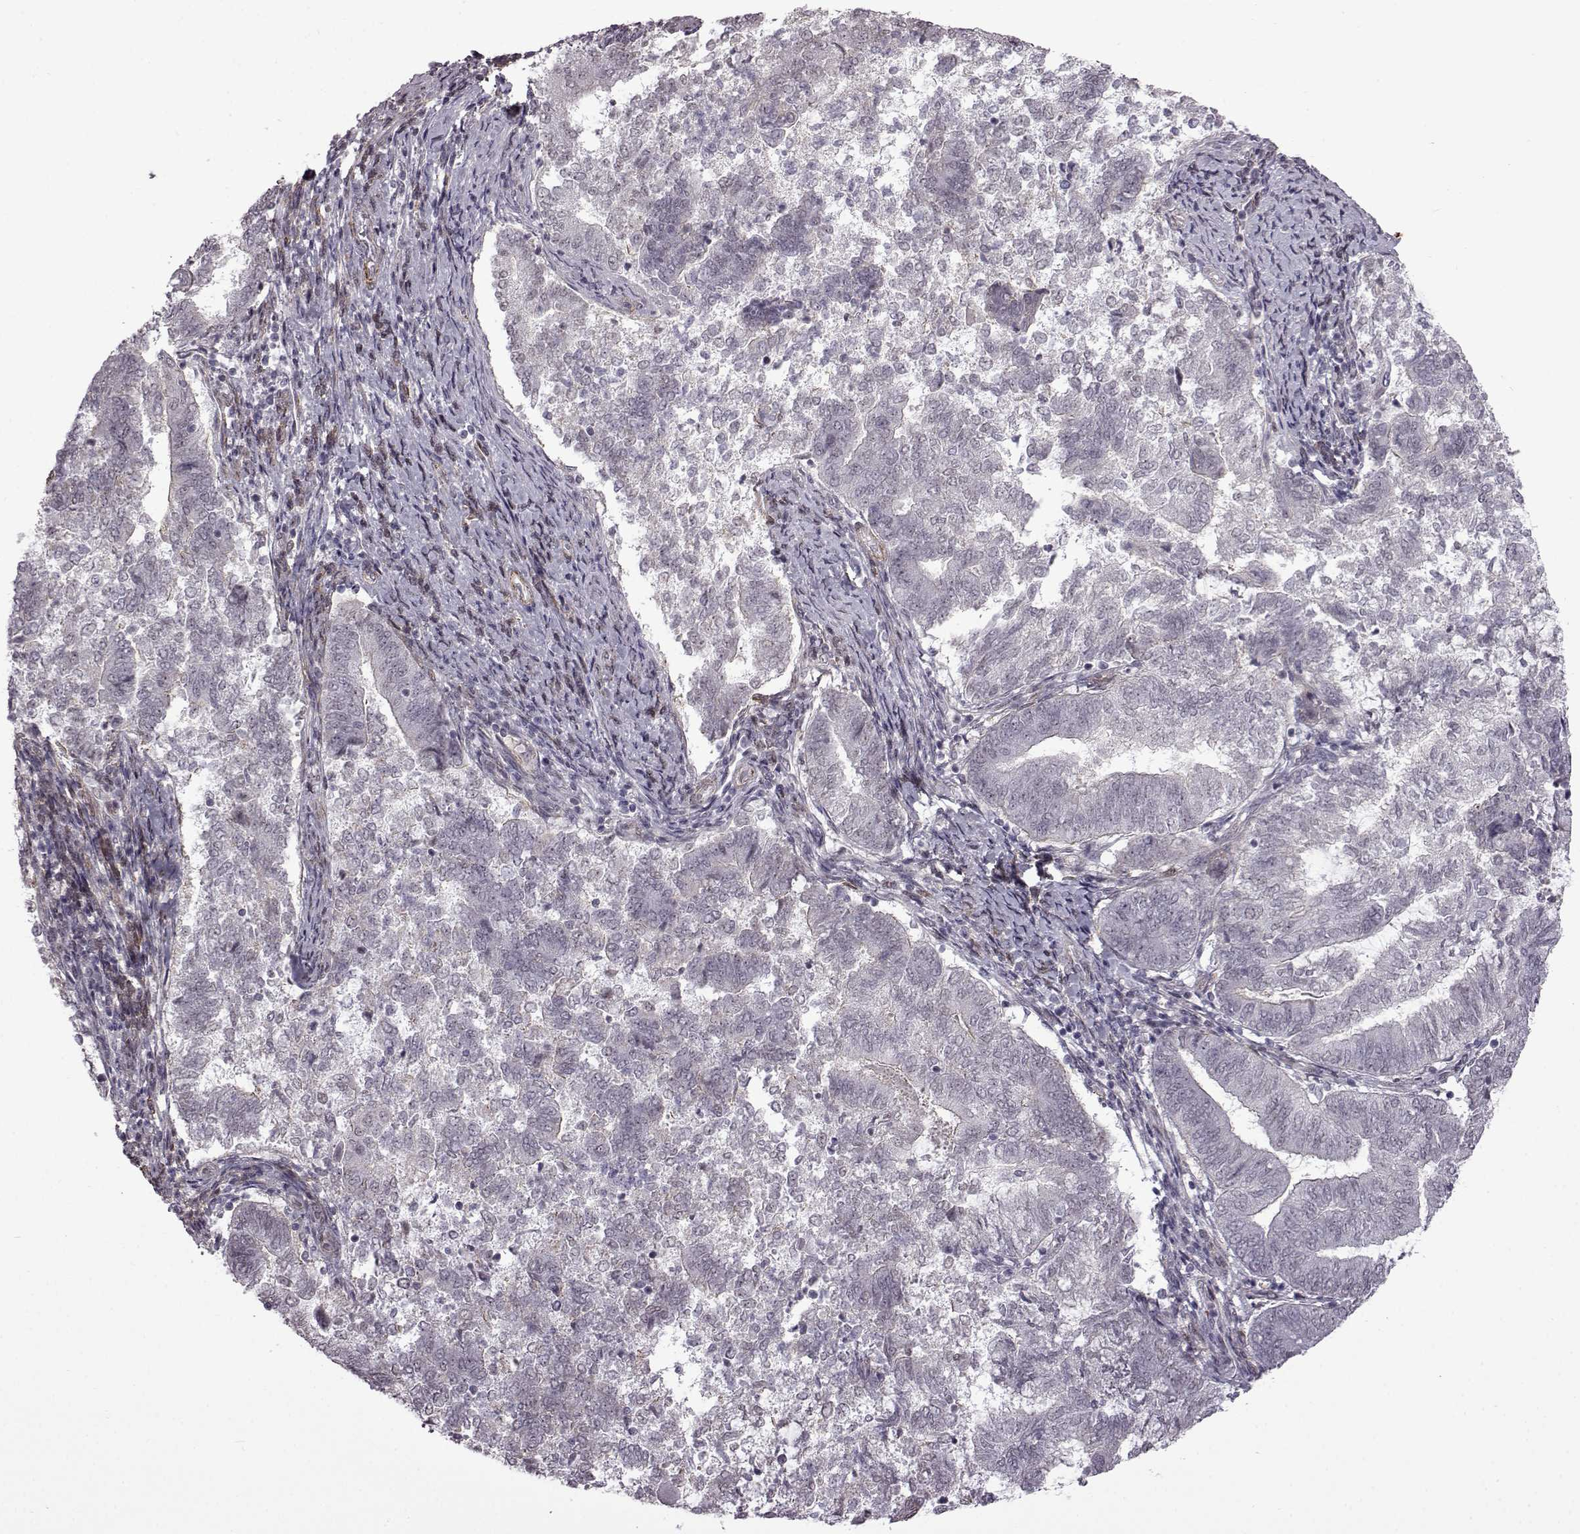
{"staining": {"intensity": "negative", "quantity": "none", "location": "none"}, "tissue": "endometrial cancer", "cell_type": "Tumor cells", "image_type": "cancer", "snomed": [{"axis": "morphology", "description": "Adenocarcinoma, NOS"}, {"axis": "topography", "description": "Endometrium"}], "caption": "The micrograph displays no staining of tumor cells in adenocarcinoma (endometrial).", "gene": "SYNPO2", "patient": {"sex": "female", "age": 65}}